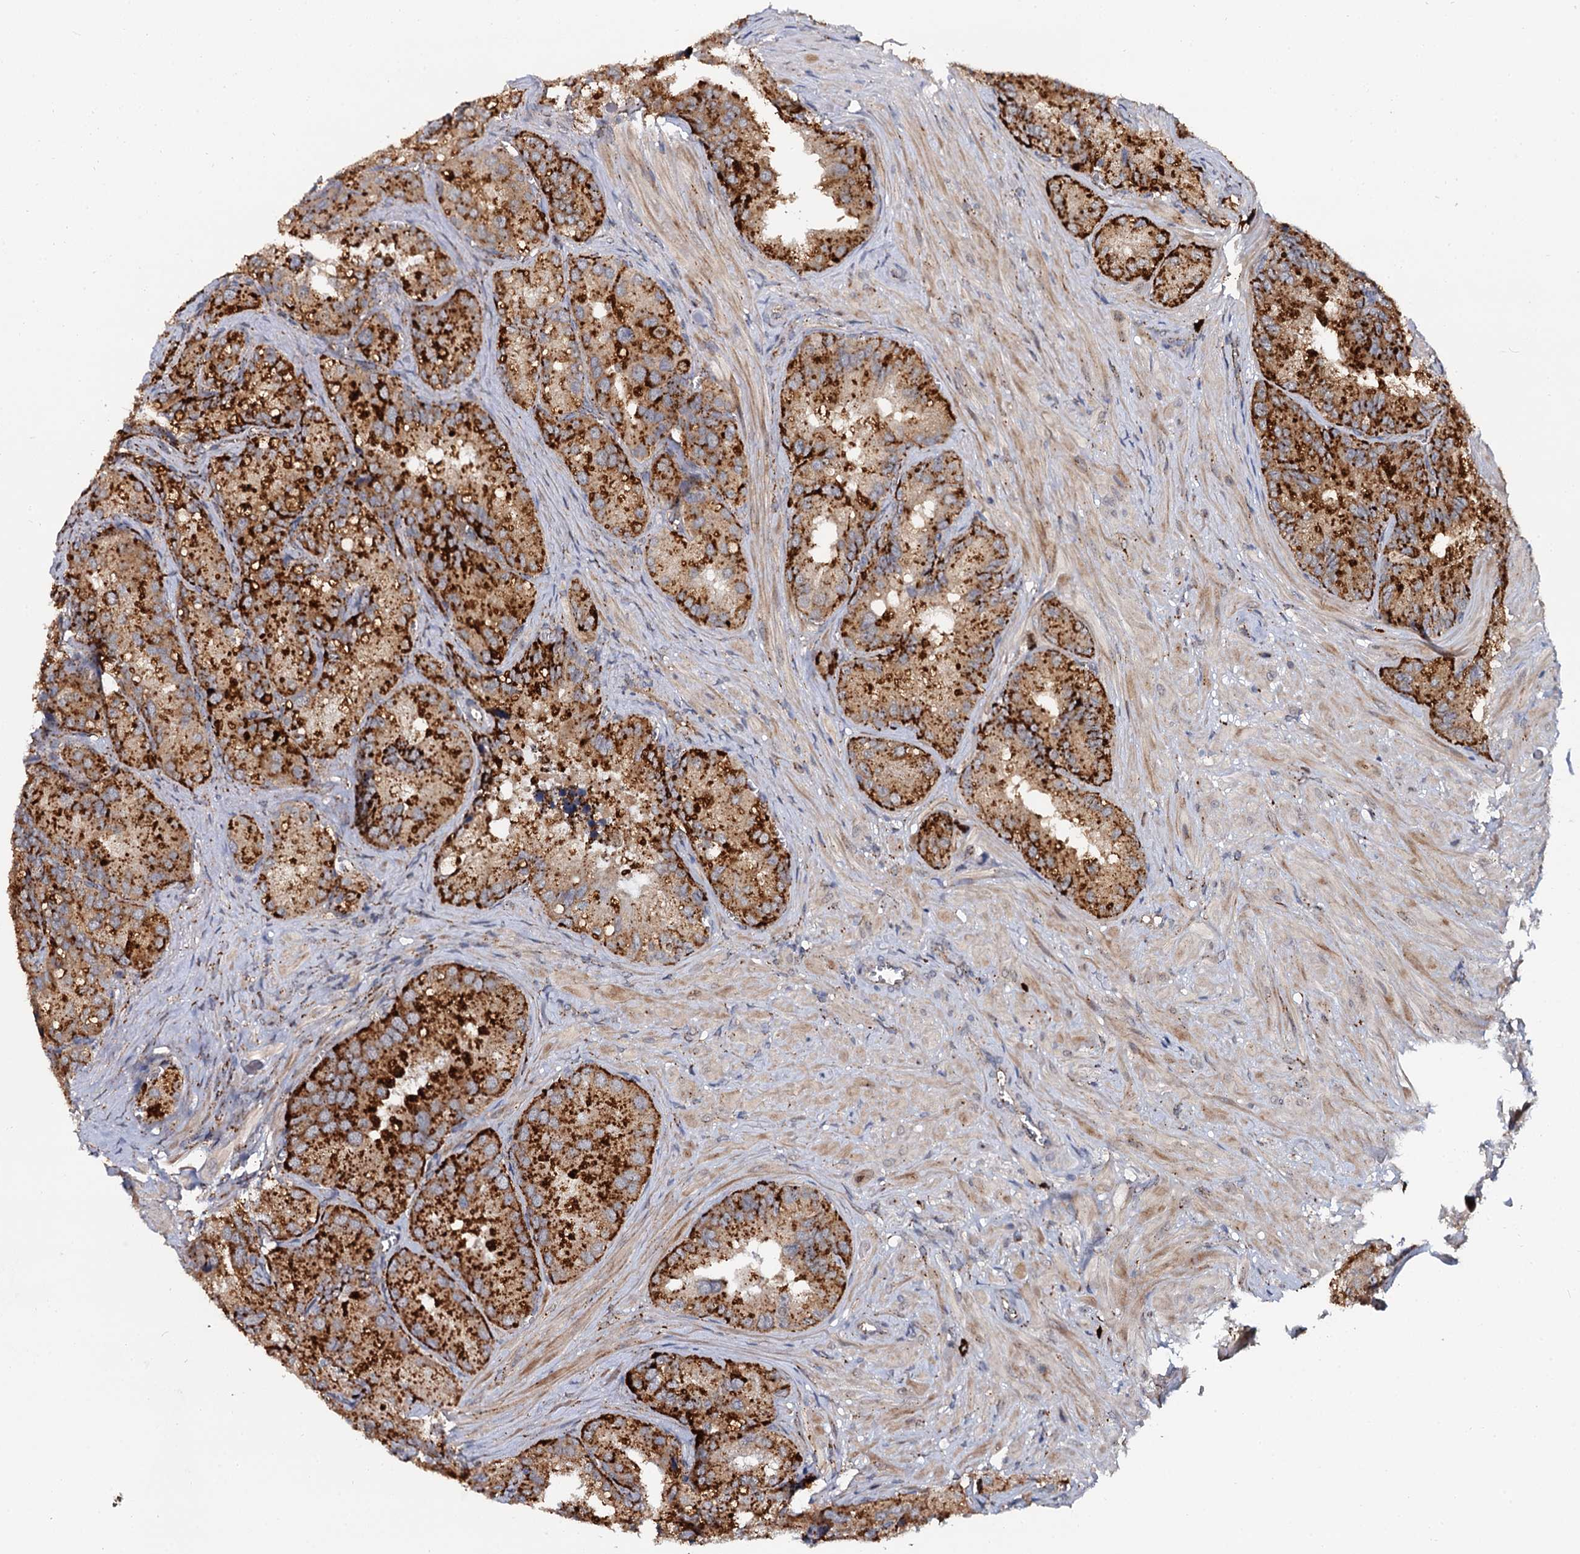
{"staining": {"intensity": "strong", "quantity": ">75%", "location": "cytoplasmic/membranous"}, "tissue": "seminal vesicle", "cell_type": "Glandular cells", "image_type": "normal", "snomed": [{"axis": "morphology", "description": "Normal tissue, NOS"}, {"axis": "topography", "description": "Seminal veicle"}], "caption": "Immunohistochemistry micrograph of normal seminal vesicle: human seminal vesicle stained using immunohistochemistry (IHC) shows high levels of strong protein expression localized specifically in the cytoplasmic/membranous of glandular cells, appearing as a cytoplasmic/membranous brown color.", "gene": "GBA1", "patient": {"sex": "male", "age": 62}}